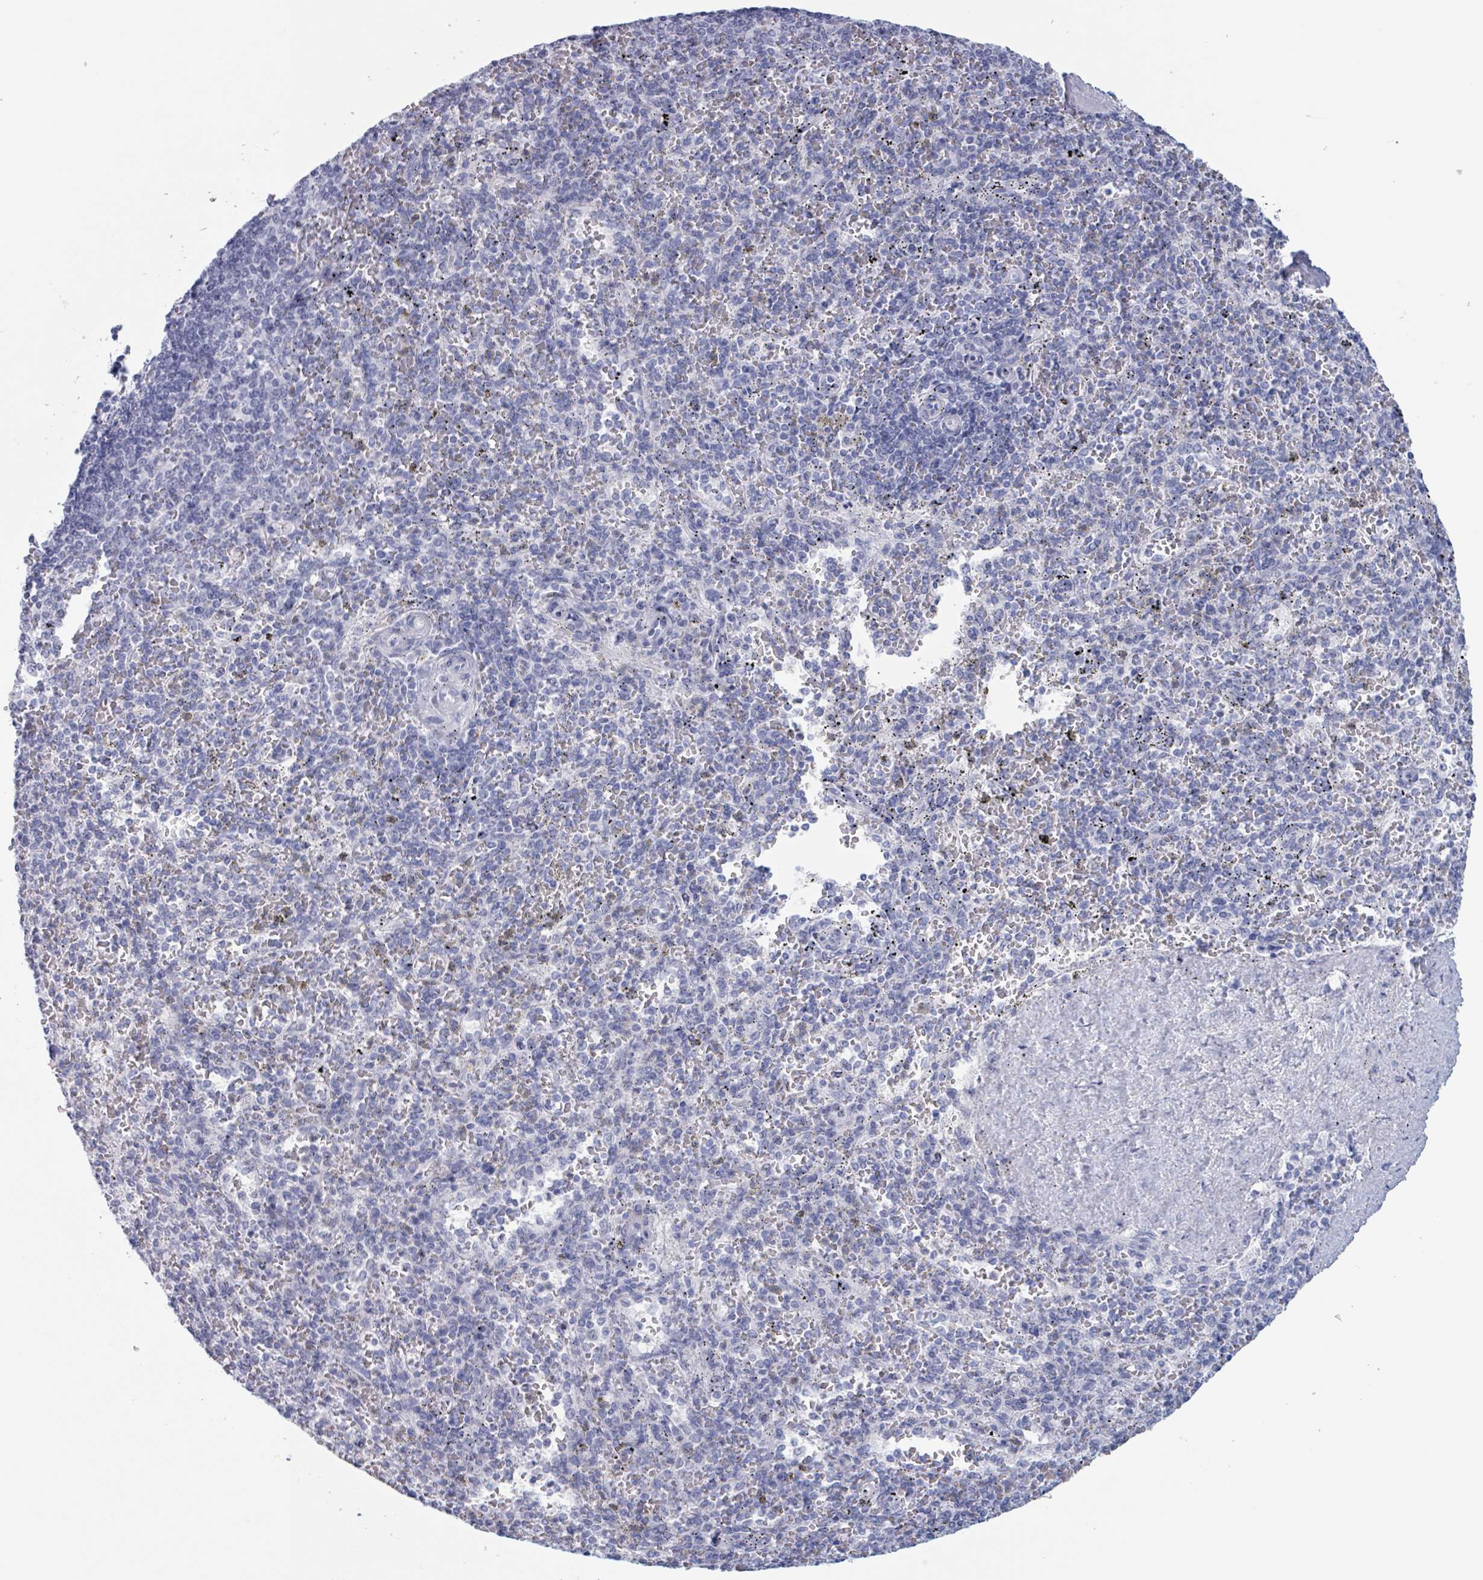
{"staining": {"intensity": "negative", "quantity": "none", "location": "none"}, "tissue": "spleen", "cell_type": "Cells in red pulp", "image_type": "normal", "snomed": [{"axis": "morphology", "description": "Normal tissue, NOS"}, {"axis": "topography", "description": "Spleen"}], "caption": "IHC image of normal spleen: spleen stained with DAB (3,3'-diaminobenzidine) displays no significant protein positivity in cells in red pulp.", "gene": "KLK4", "patient": {"sex": "male", "age": 82}}